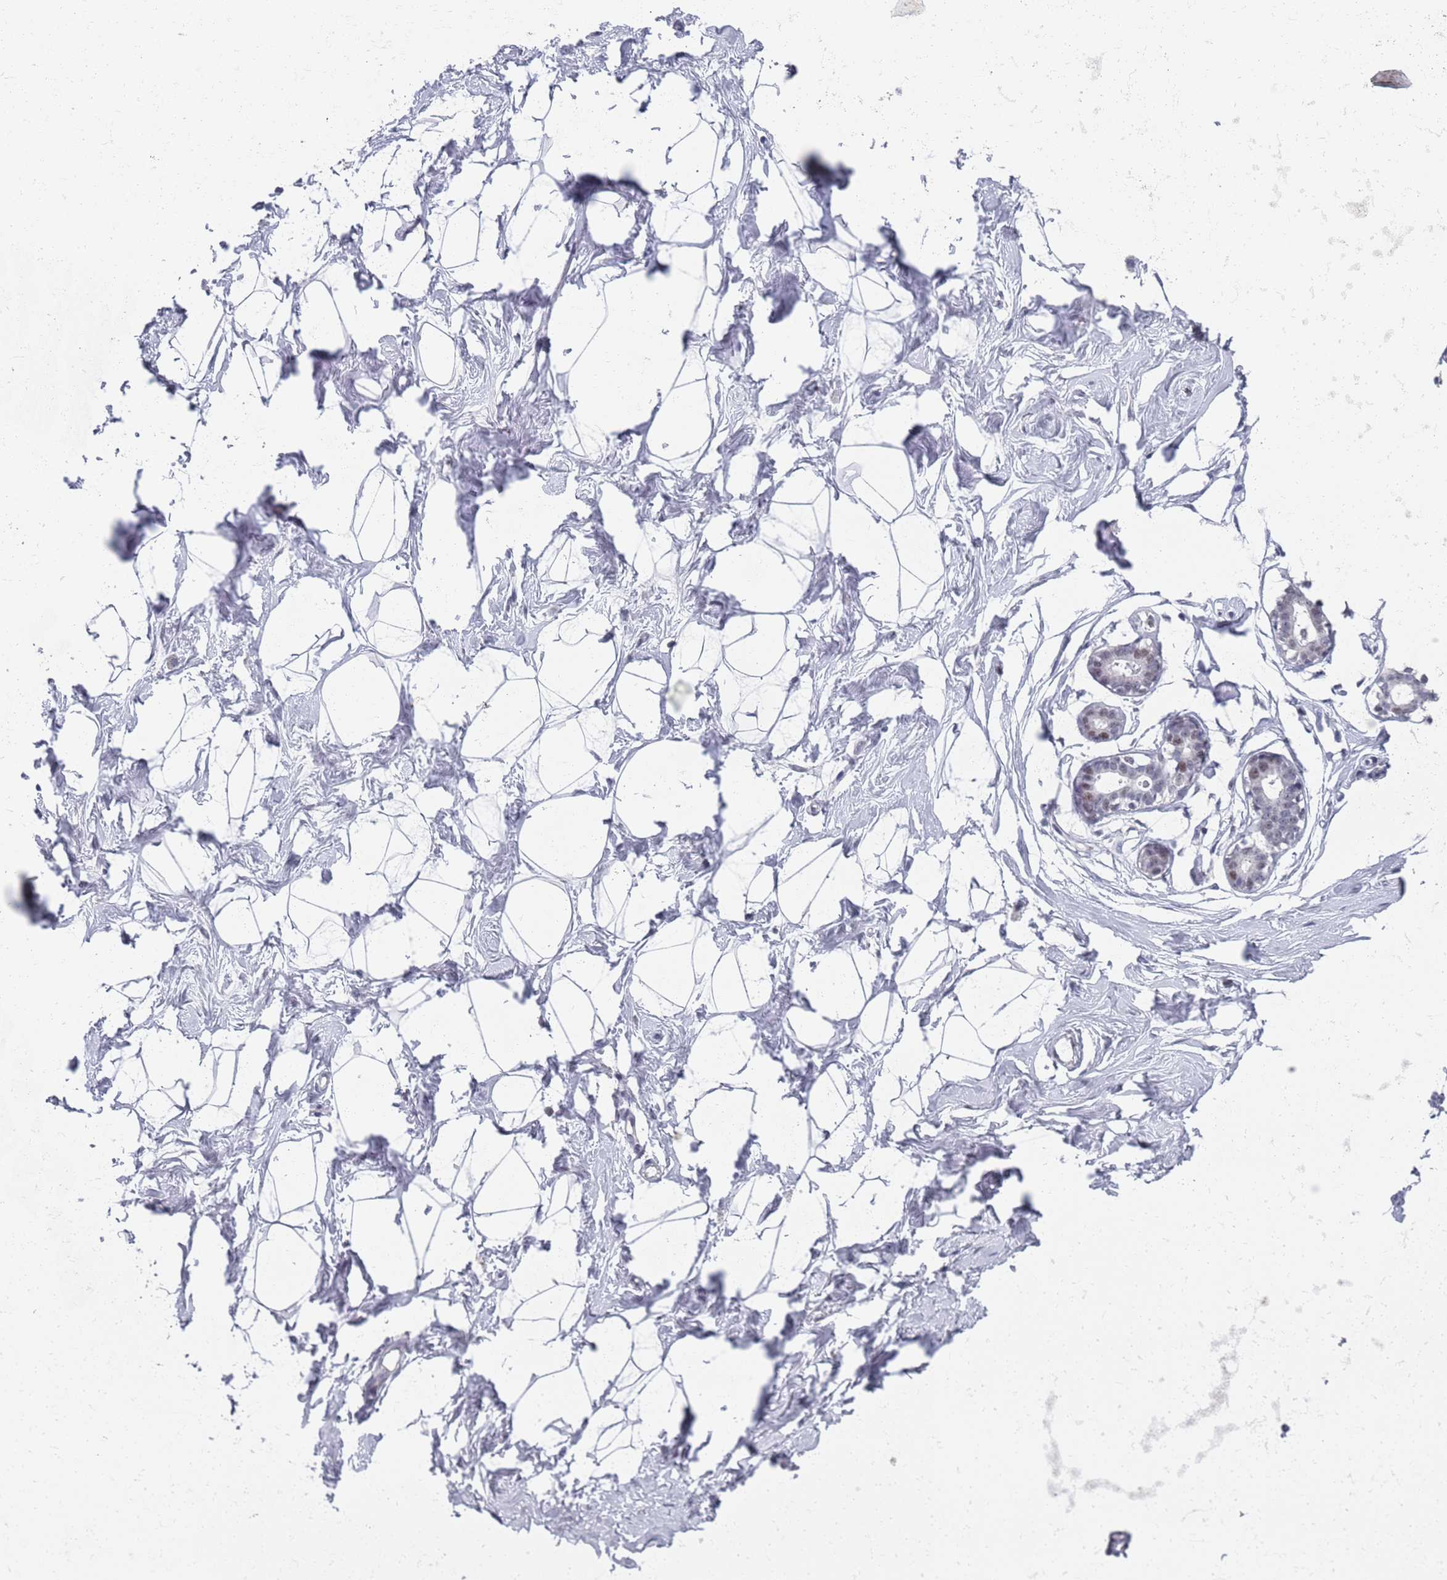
{"staining": {"intensity": "negative", "quantity": "none", "location": "none"}, "tissue": "breast", "cell_type": "Adipocytes", "image_type": "normal", "snomed": [{"axis": "morphology", "description": "Normal tissue, NOS"}, {"axis": "morphology", "description": "Adenoma, NOS"}, {"axis": "topography", "description": "Breast"}], "caption": "An immunohistochemistry (IHC) image of unremarkable breast is shown. There is no staining in adipocytes of breast.", "gene": "SAMD1", "patient": {"sex": "female", "age": 23}}